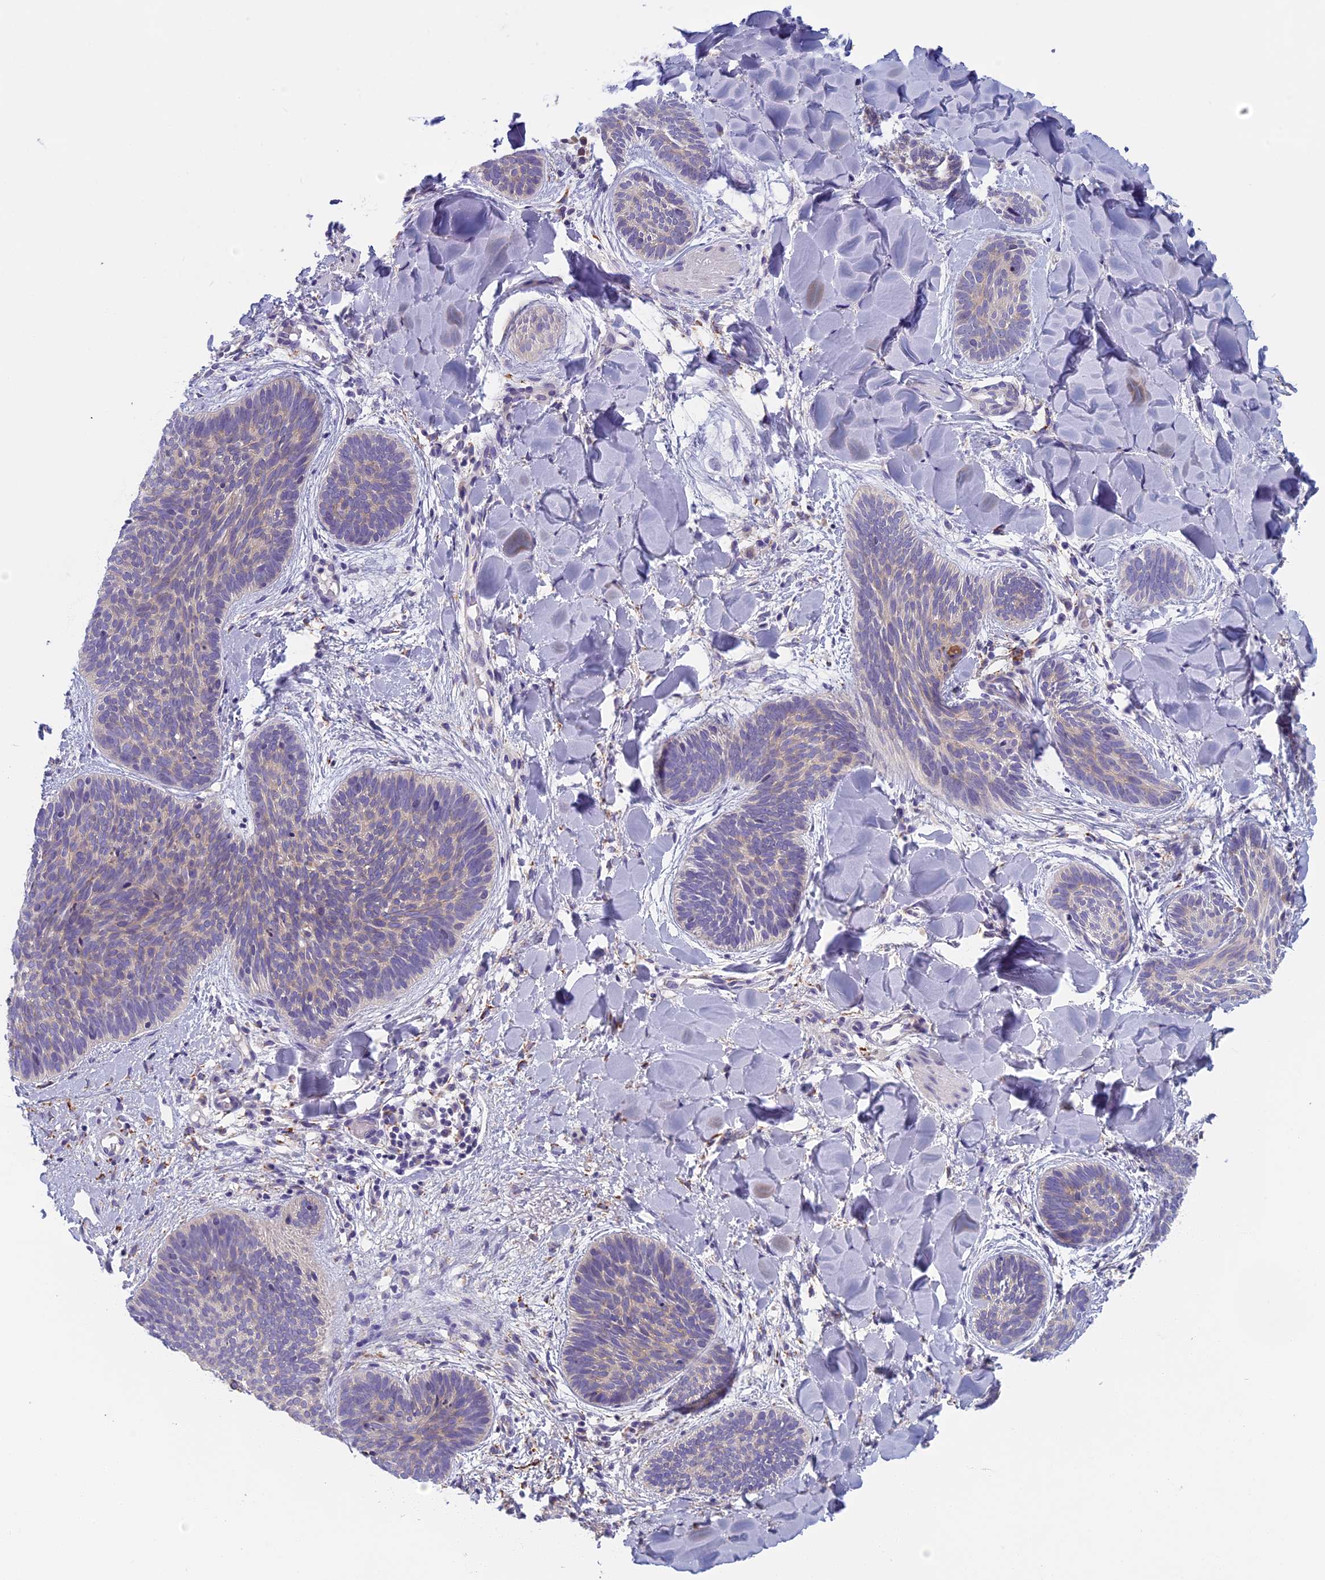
{"staining": {"intensity": "negative", "quantity": "none", "location": "none"}, "tissue": "skin cancer", "cell_type": "Tumor cells", "image_type": "cancer", "snomed": [{"axis": "morphology", "description": "Basal cell carcinoma"}, {"axis": "topography", "description": "Skin"}], "caption": "Immunohistochemical staining of skin cancer (basal cell carcinoma) displays no significant expression in tumor cells.", "gene": "SEMA7A", "patient": {"sex": "female", "age": 81}}